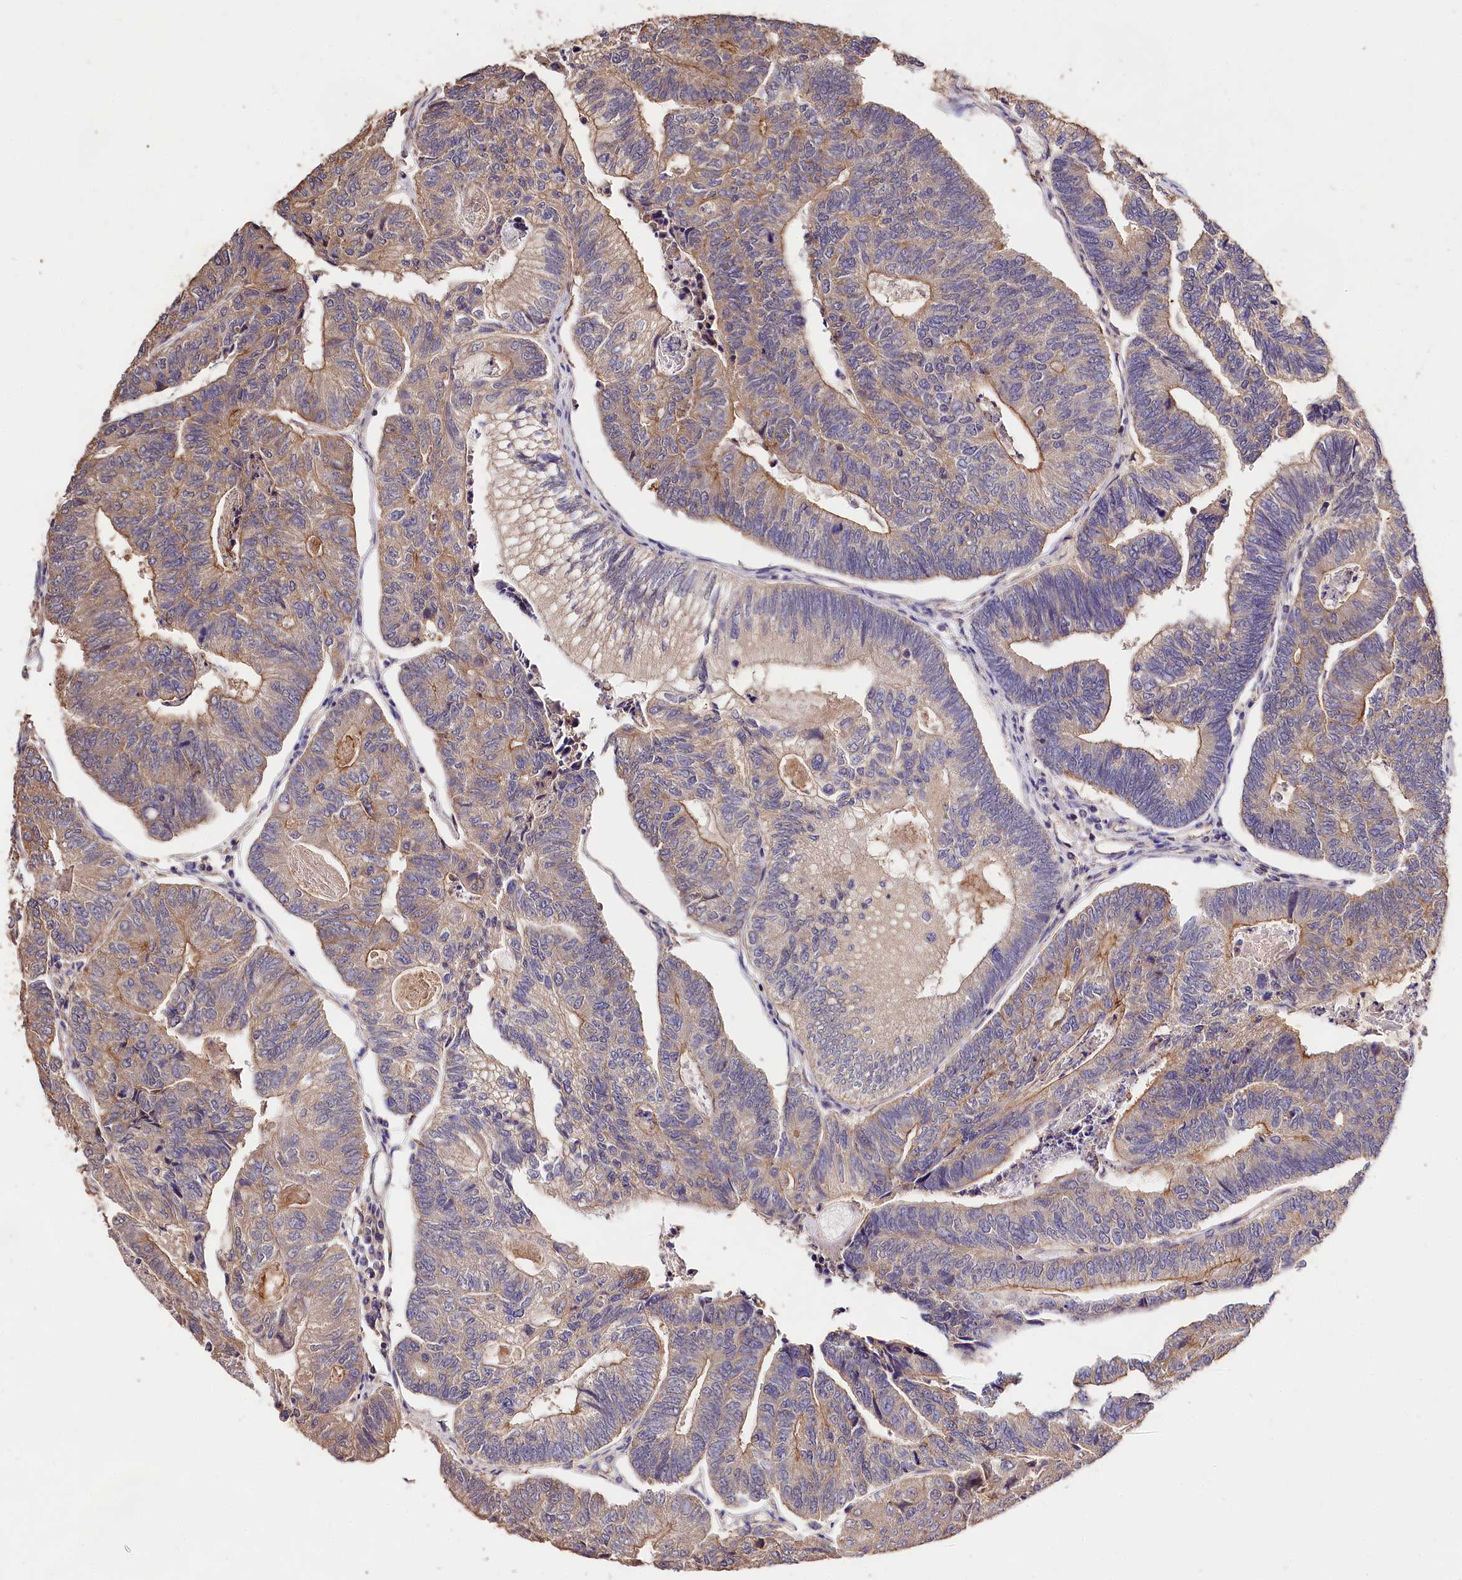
{"staining": {"intensity": "moderate", "quantity": "25%-75%", "location": "cytoplasmic/membranous"}, "tissue": "colorectal cancer", "cell_type": "Tumor cells", "image_type": "cancer", "snomed": [{"axis": "morphology", "description": "Adenocarcinoma, NOS"}, {"axis": "topography", "description": "Colon"}], "caption": "Protein staining exhibits moderate cytoplasmic/membranous positivity in approximately 25%-75% of tumor cells in colorectal cancer (adenocarcinoma).", "gene": "OAS3", "patient": {"sex": "female", "age": 67}}